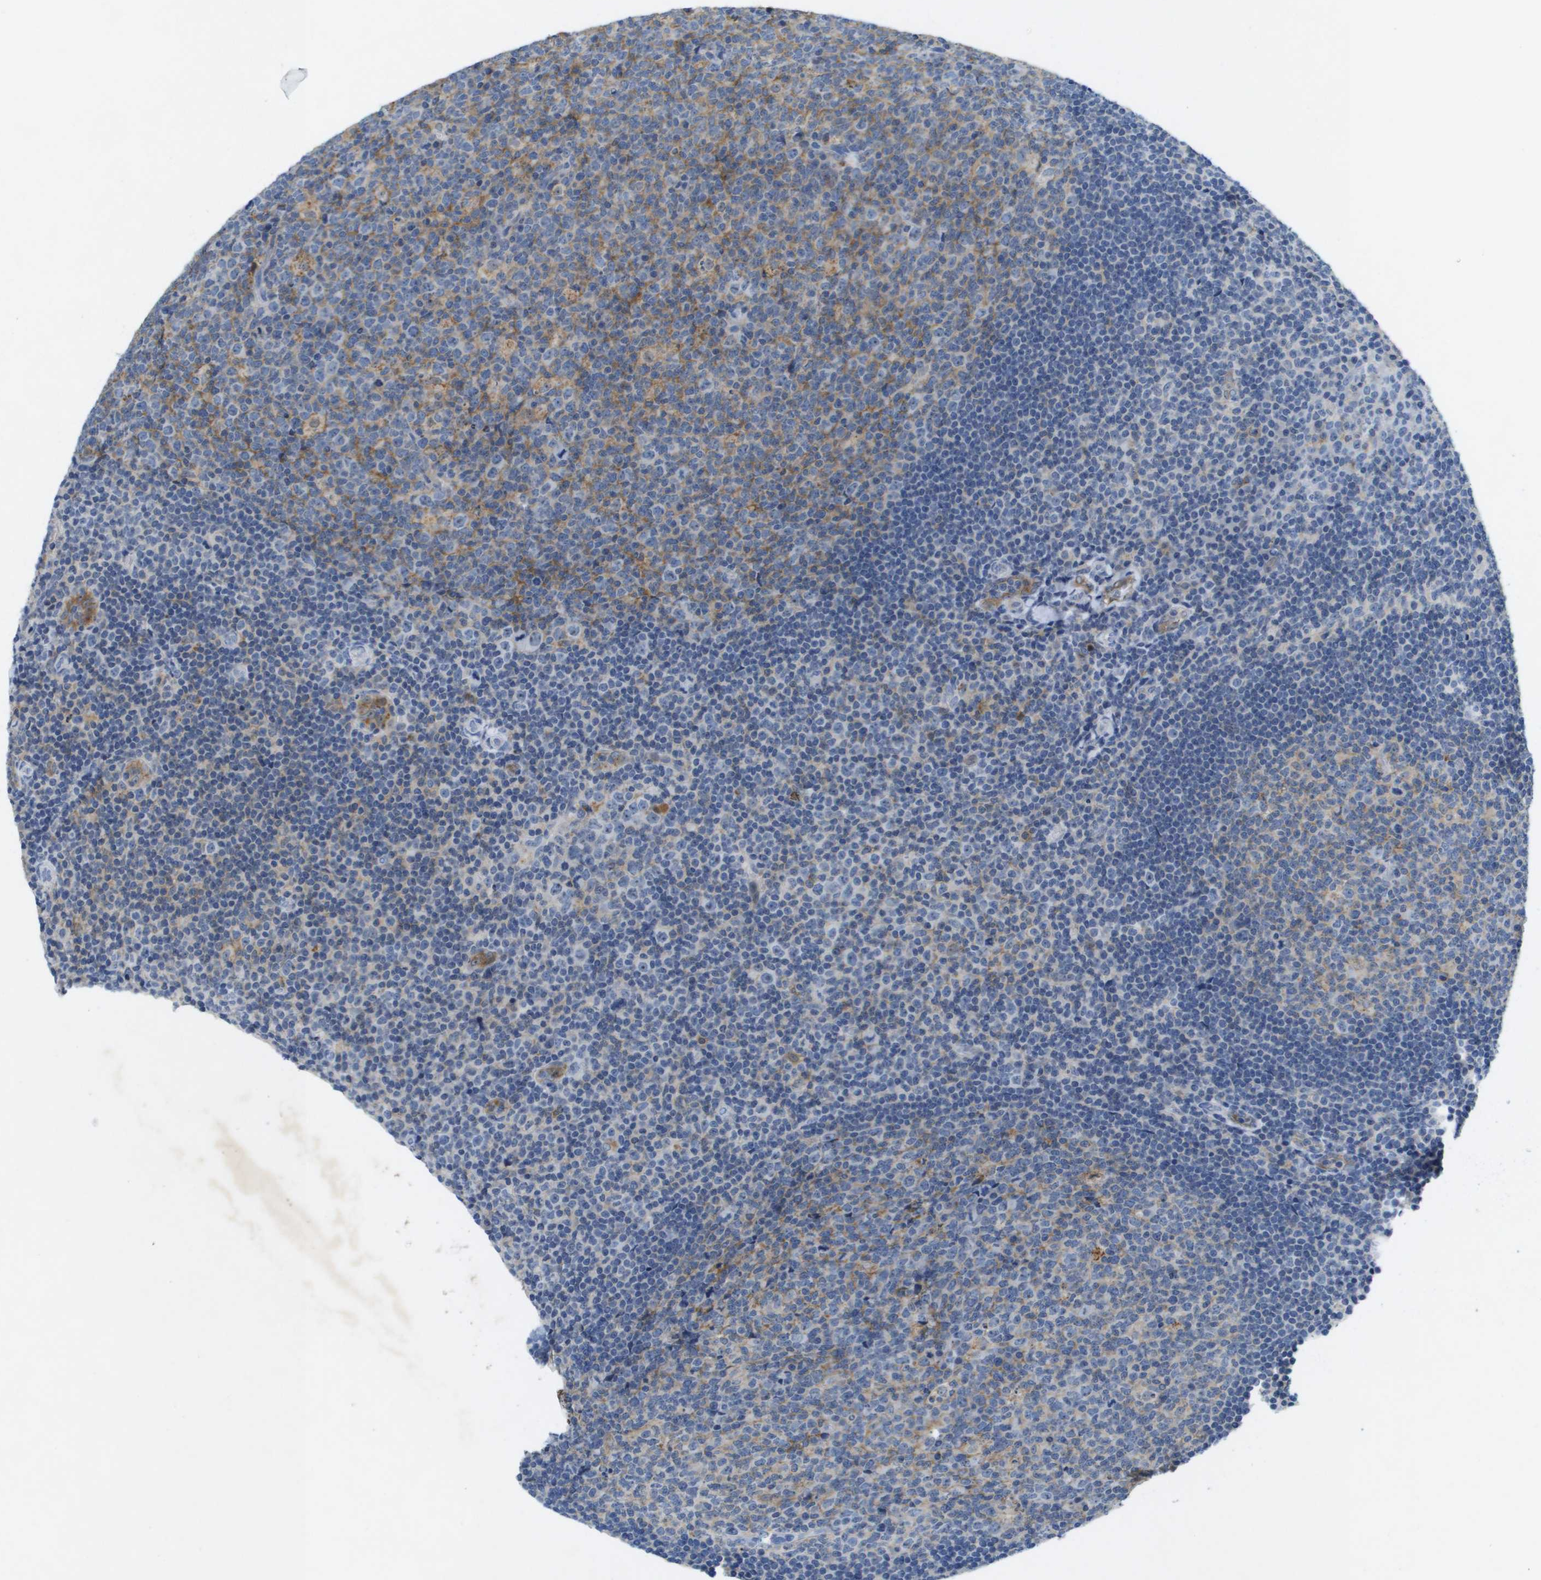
{"staining": {"intensity": "moderate", "quantity": "<25%", "location": "cytoplasmic/membranous"}, "tissue": "tonsil", "cell_type": "Germinal center cells", "image_type": "normal", "snomed": [{"axis": "morphology", "description": "Normal tissue, NOS"}, {"axis": "topography", "description": "Tonsil"}], "caption": "Tonsil stained with a brown dye shows moderate cytoplasmic/membranous positive staining in about <25% of germinal center cells.", "gene": "LIPG", "patient": {"sex": "male", "age": 17}}